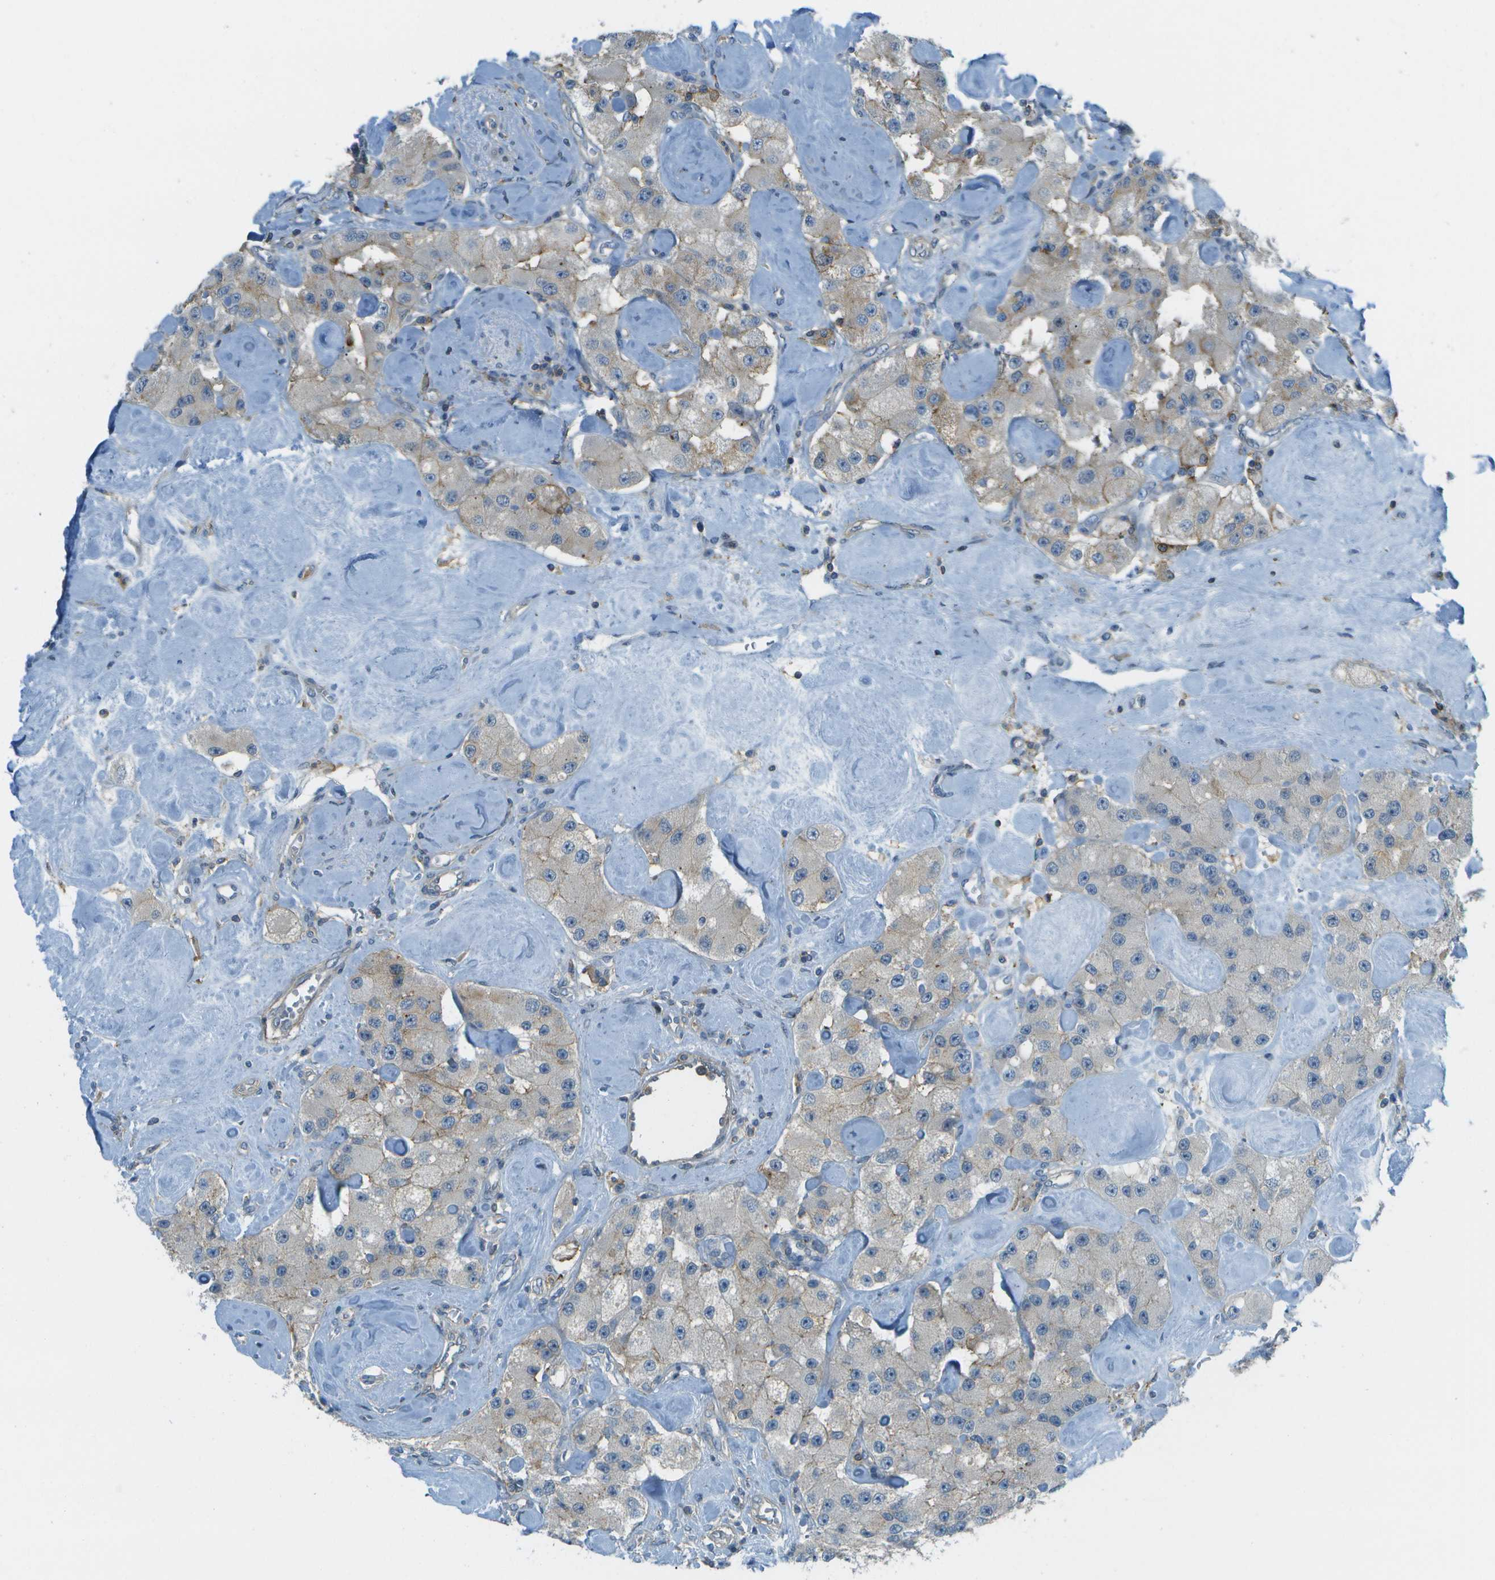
{"staining": {"intensity": "weak", "quantity": "25%-75%", "location": "cytoplasmic/membranous"}, "tissue": "carcinoid", "cell_type": "Tumor cells", "image_type": "cancer", "snomed": [{"axis": "morphology", "description": "Carcinoid, malignant, NOS"}, {"axis": "topography", "description": "Pancreas"}], "caption": "Immunohistochemical staining of human carcinoid (malignant) shows weak cytoplasmic/membranous protein staining in approximately 25%-75% of tumor cells. The staining was performed using DAB to visualize the protein expression in brown, while the nuclei were stained in blue with hematoxylin (Magnification: 20x).", "gene": "LRRC66", "patient": {"sex": "male", "age": 41}}